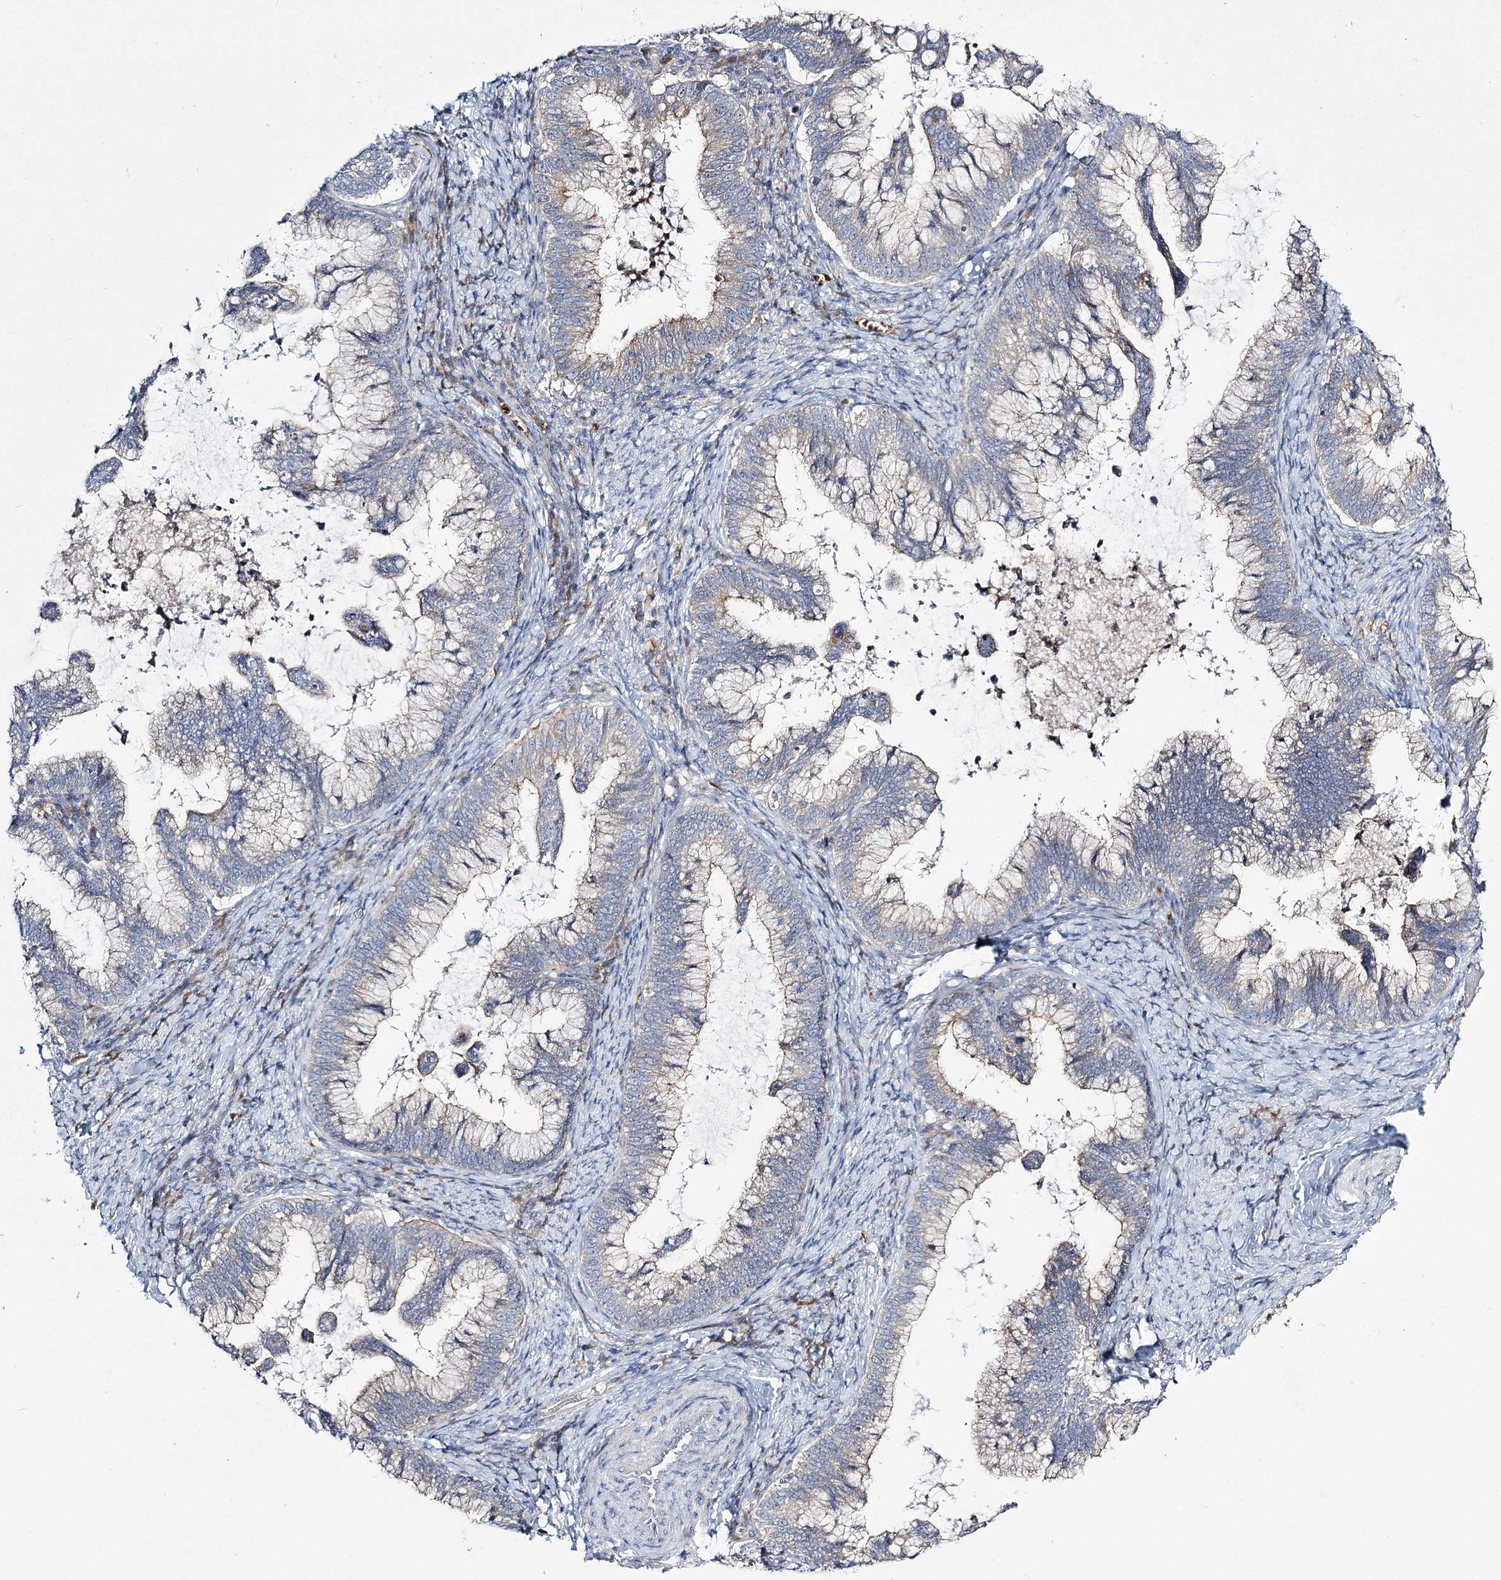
{"staining": {"intensity": "weak", "quantity": "<25%", "location": "cytoplasmic/membranous"}, "tissue": "cervical cancer", "cell_type": "Tumor cells", "image_type": "cancer", "snomed": [{"axis": "morphology", "description": "Adenocarcinoma, NOS"}, {"axis": "topography", "description": "Cervix"}], "caption": "The IHC image has no significant staining in tumor cells of cervical adenocarcinoma tissue. (Brightfield microscopy of DAB IHC at high magnification).", "gene": "ATP11B", "patient": {"sex": "female", "age": 36}}